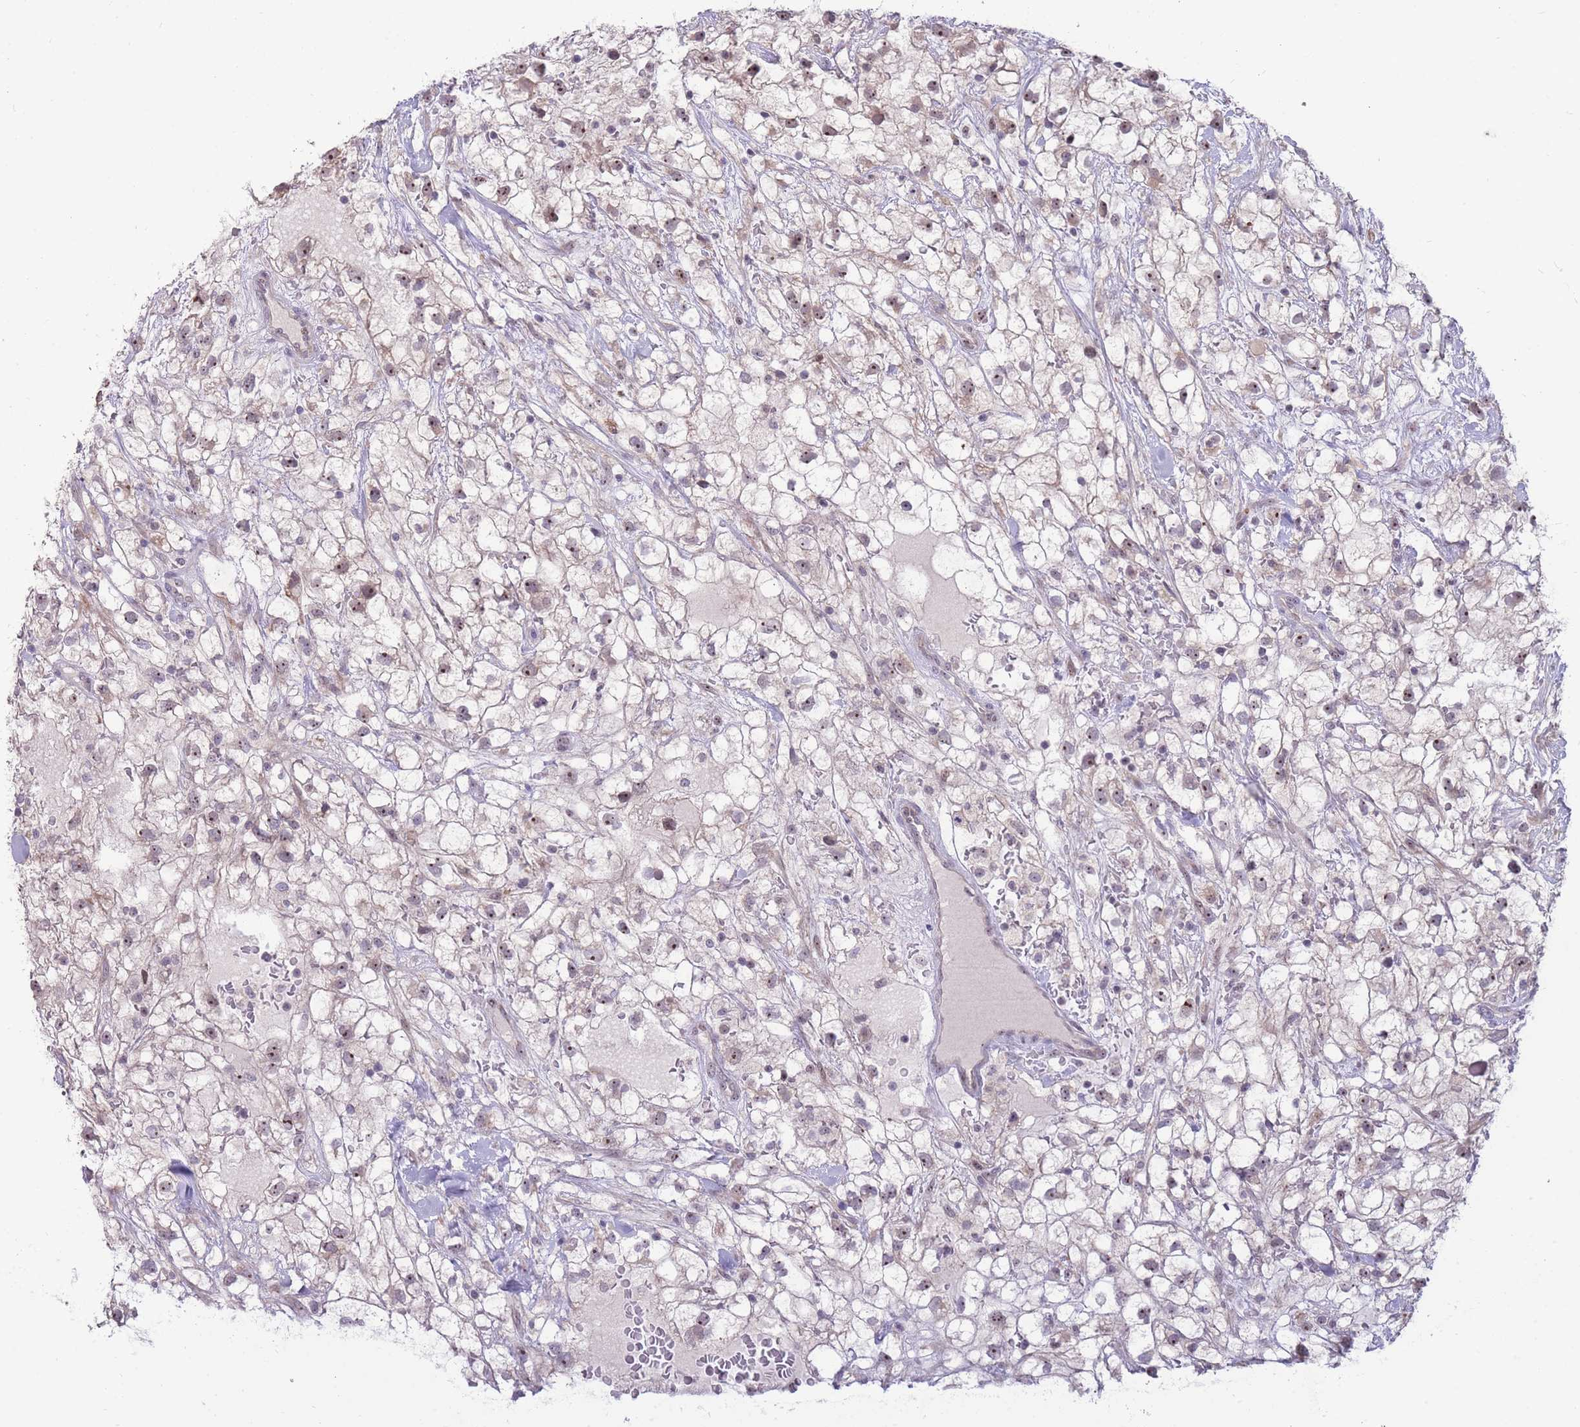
{"staining": {"intensity": "moderate", "quantity": ">75%", "location": "nuclear"}, "tissue": "renal cancer", "cell_type": "Tumor cells", "image_type": "cancer", "snomed": [{"axis": "morphology", "description": "Adenocarcinoma, NOS"}, {"axis": "topography", "description": "Kidney"}], "caption": "Moderate nuclear staining is identified in about >75% of tumor cells in renal cancer.", "gene": "MCIDAS", "patient": {"sex": "male", "age": 59}}